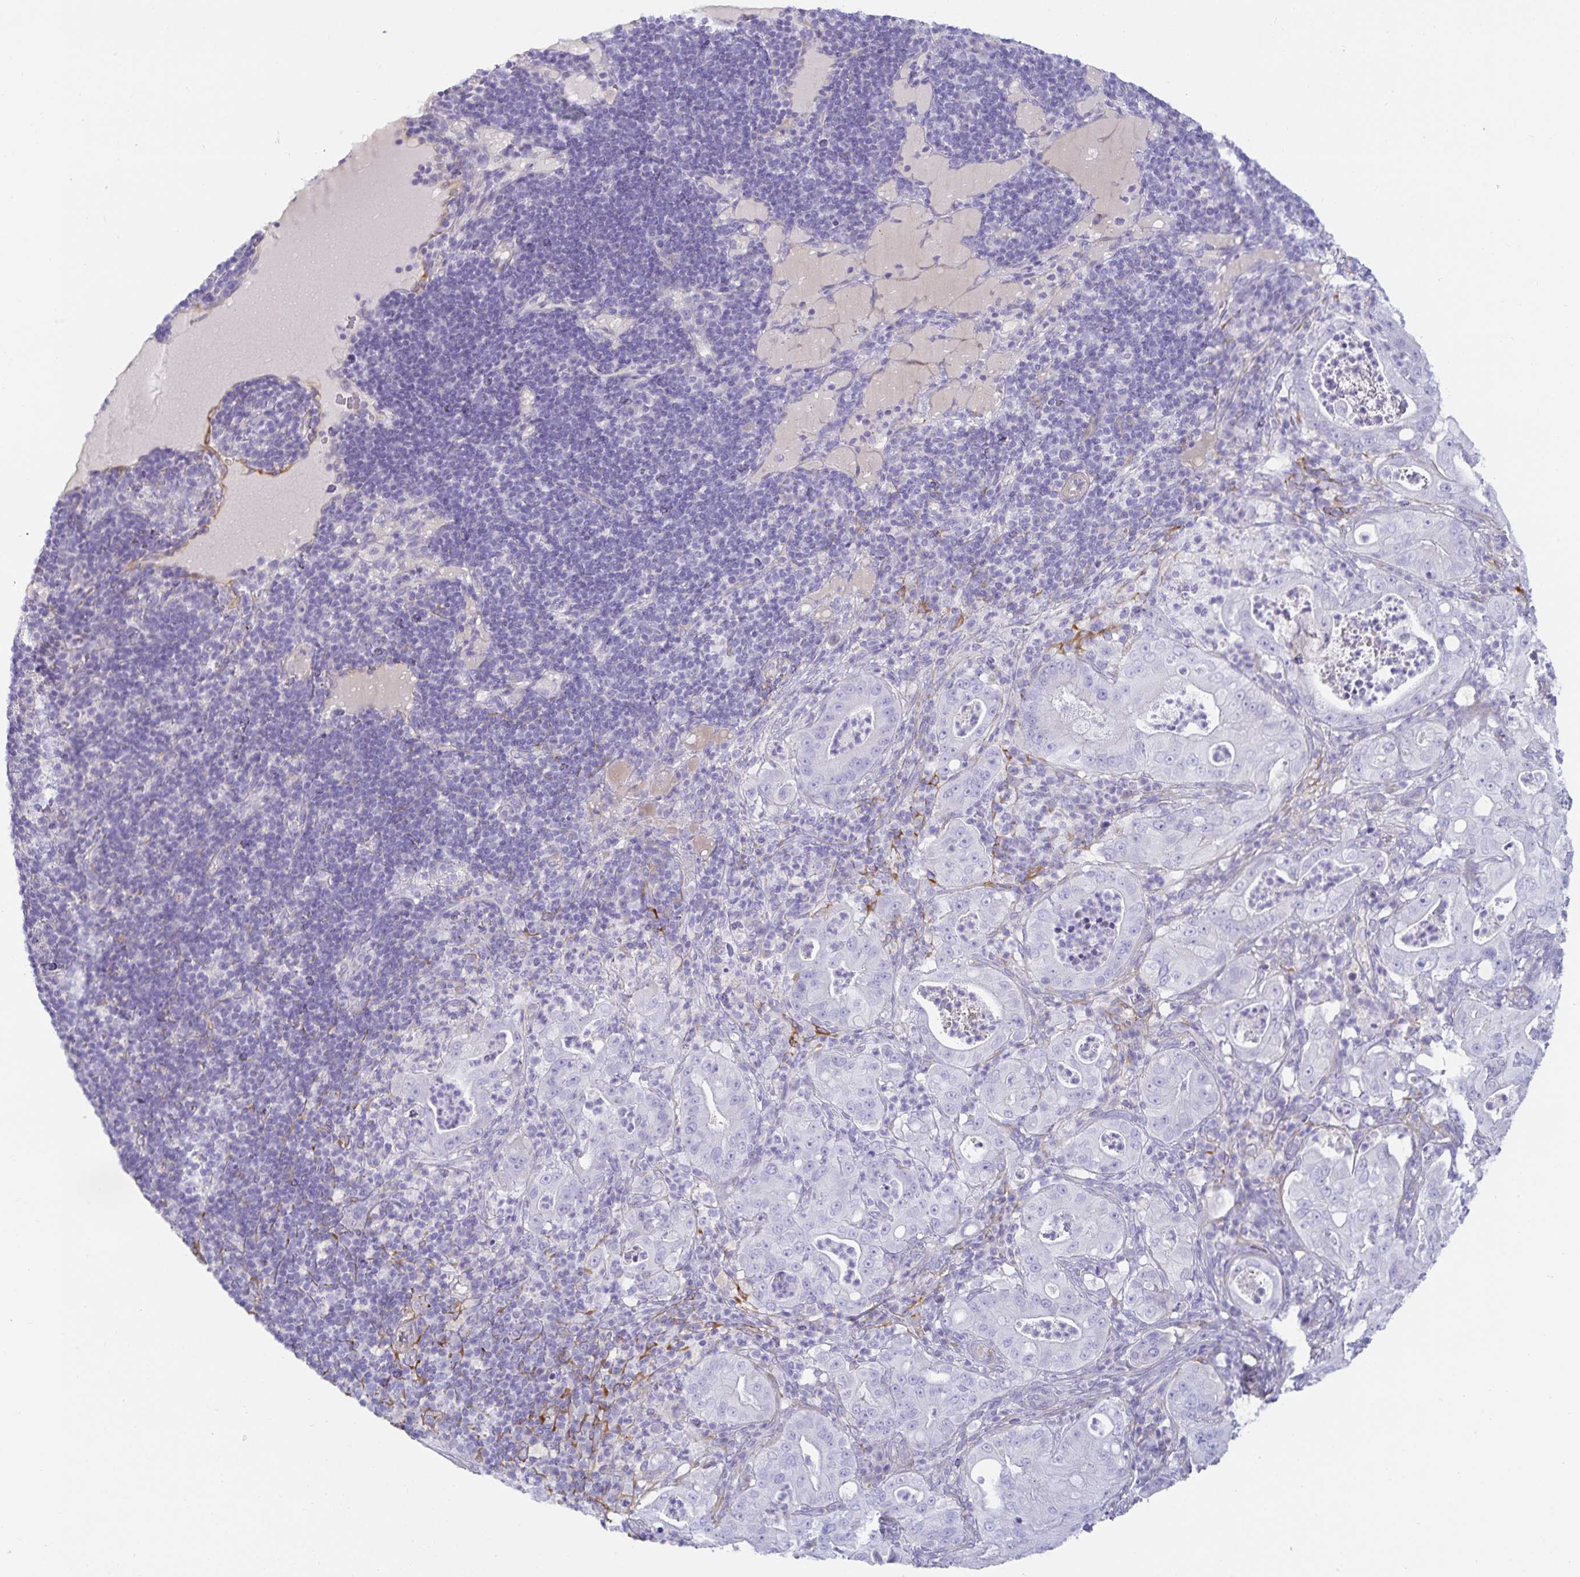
{"staining": {"intensity": "negative", "quantity": "none", "location": "none"}, "tissue": "pancreatic cancer", "cell_type": "Tumor cells", "image_type": "cancer", "snomed": [{"axis": "morphology", "description": "Adenocarcinoma, NOS"}, {"axis": "topography", "description": "Pancreas"}], "caption": "Pancreatic adenocarcinoma stained for a protein using IHC displays no staining tumor cells.", "gene": "SPAG4", "patient": {"sex": "male", "age": 71}}